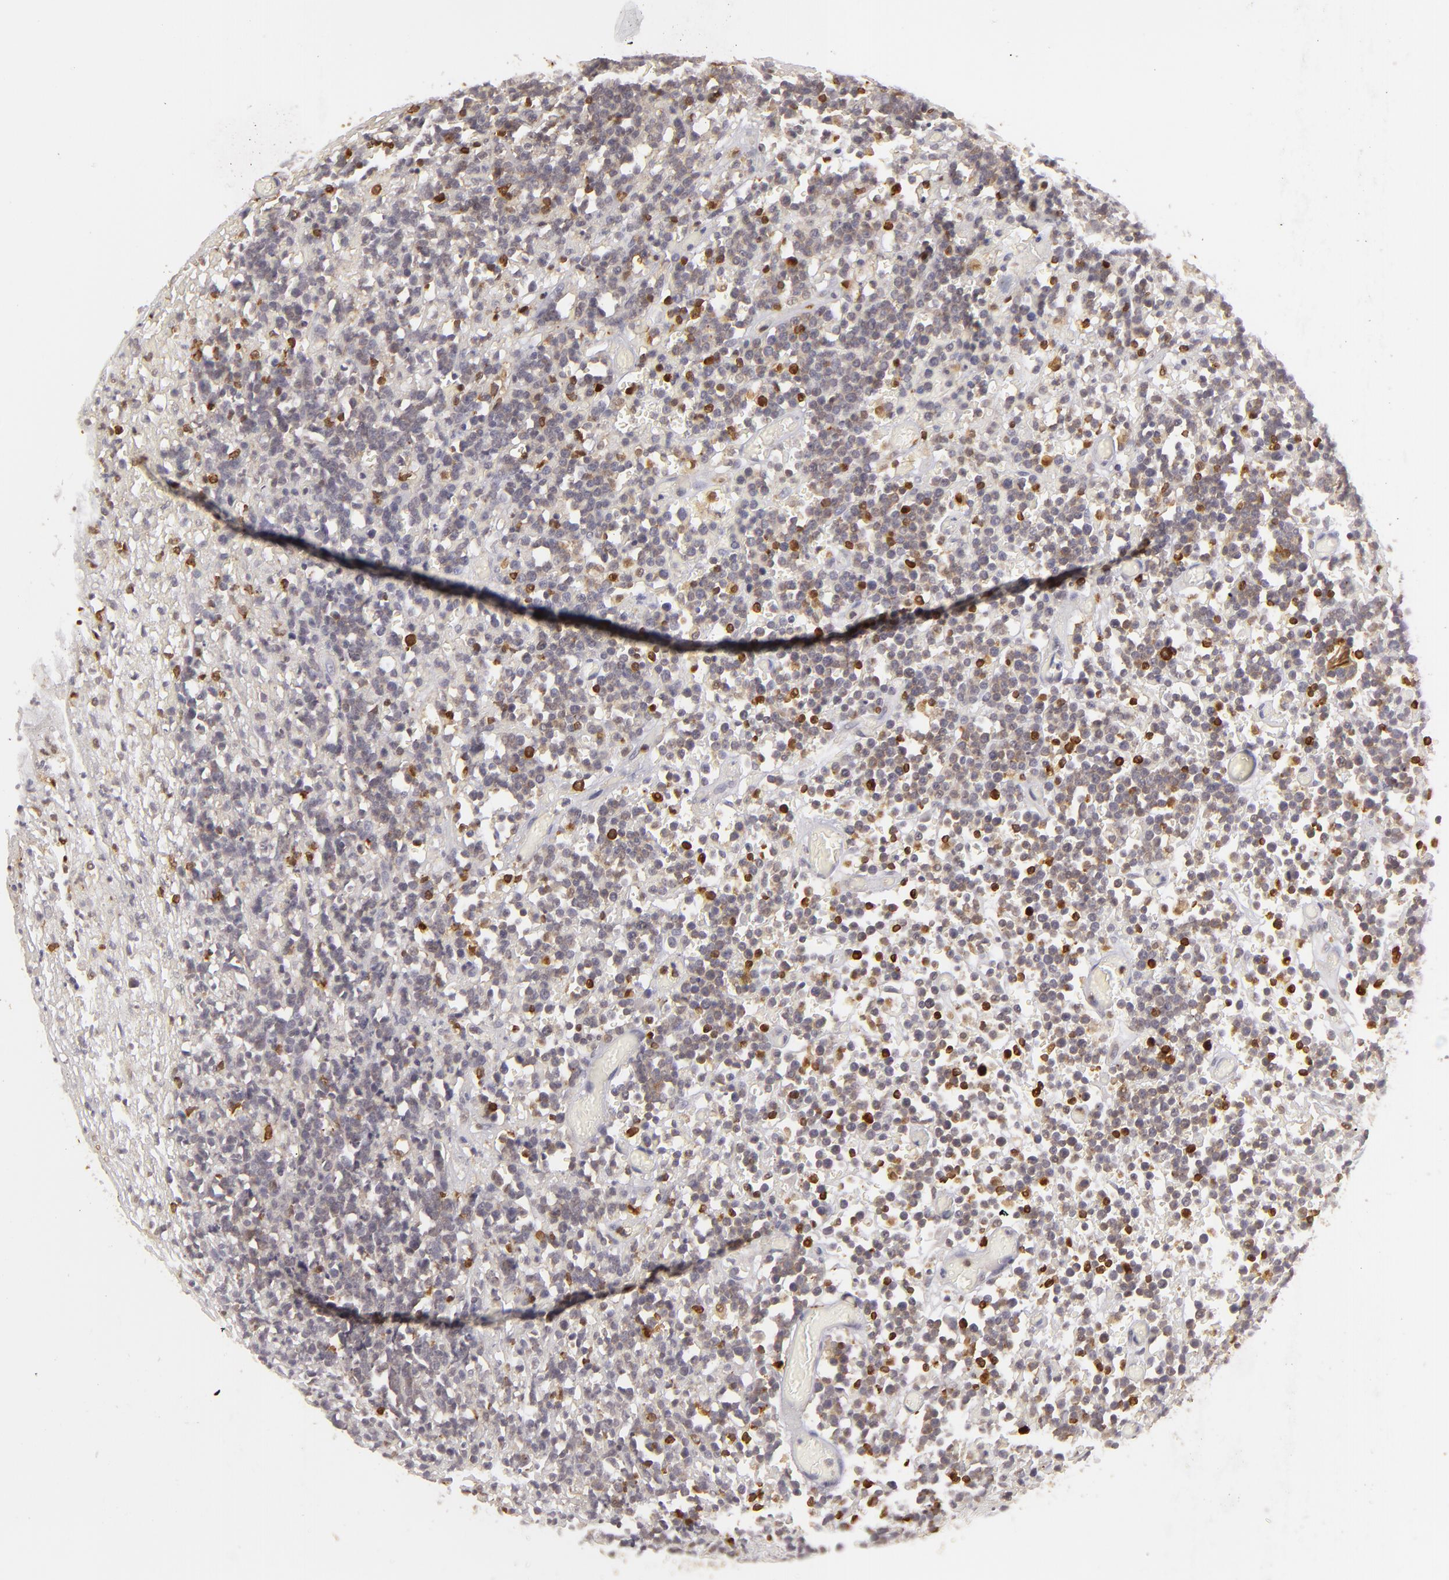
{"staining": {"intensity": "moderate", "quantity": "25%-75%", "location": "cytoplasmic/membranous"}, "tissue": "lymphoma", "cell_type": "Tumor cells", "image_type": "cancer", "snomed": [{"axis": "morphology", "description": "Malignant lymphoma, non-Hodgkin's type, High grade"}, {"axis": "topography", "description": "Colon"}], "caption": "Brown immunohistochemical staining in human malignant lymphoma, non-Hodgkin's type (high-grade) demonstrates moderate cytoplasmic/membranous positivity in about 25%-75% of tumor cells.", "gene": "APOBEC3G", "patient": {"sex": "male", "age": 82}}